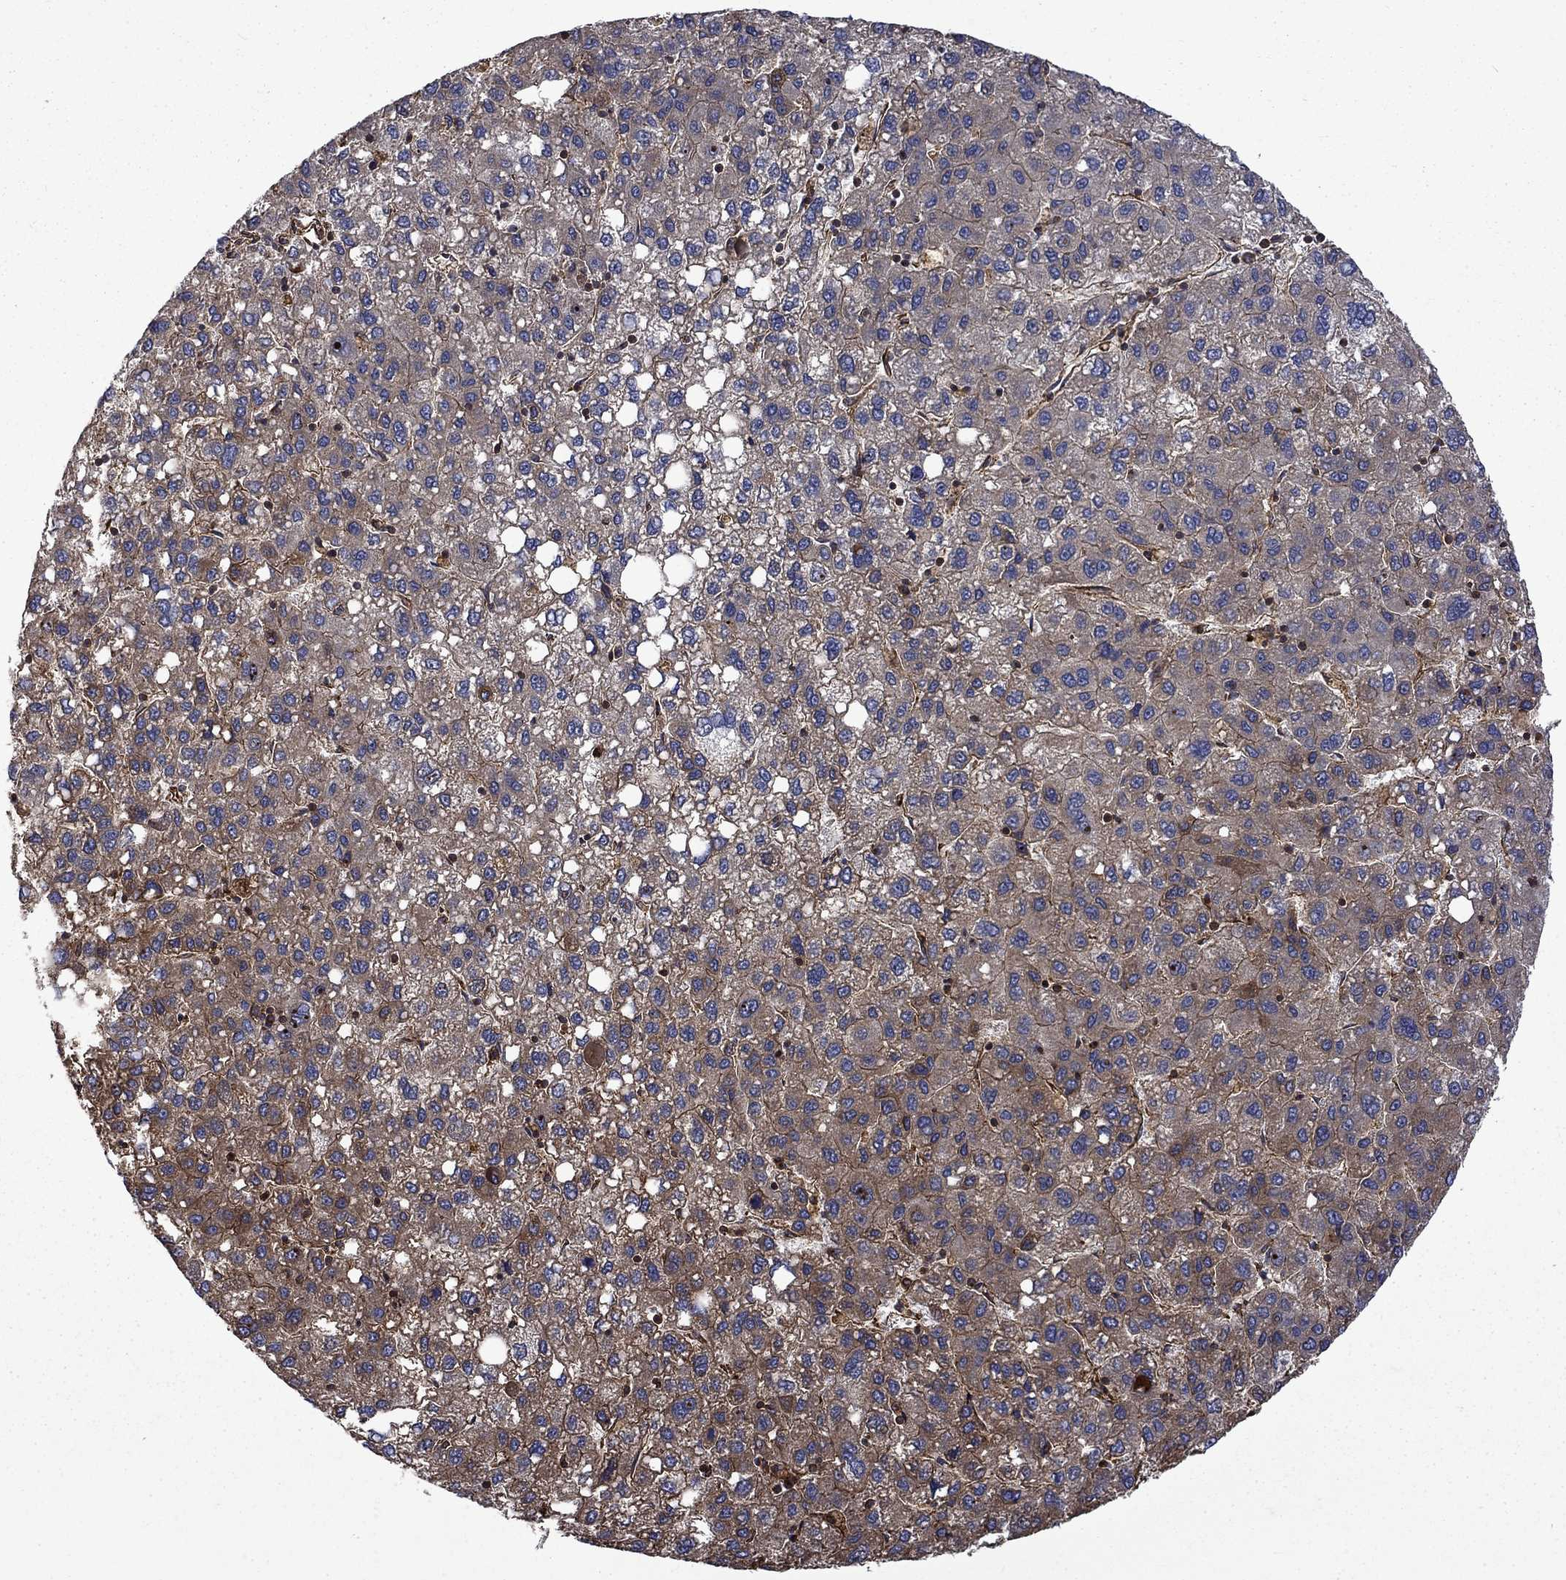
{"staining": {"intensity": "moderate", "quantity": "25%-75%", "location": "cytoplasmic/membranous"}, "tissue": "liver cancer", "cell_type": "Tumor cells", "image_type": "cancer", "snomed": [{"axis": "morphology", "description": "Carcinoma, Hepatocellular, NOS"}, {"axis": "topography", "description": "Liver"}], "caption": "Protein expression analysis of human liver hepatocellular carcinoma reveals moderate cytoplasmic/membranous positivity in about 25%-75% of tumor cells. The staining is performed using DAB (3,3'-diaminobenzidine) brown chromogen to label protein expression. The nuclei are counter-stained blue using hematoxylin.", "gene": "CUTC", "patient": {"sex": "female", "age": 82}}